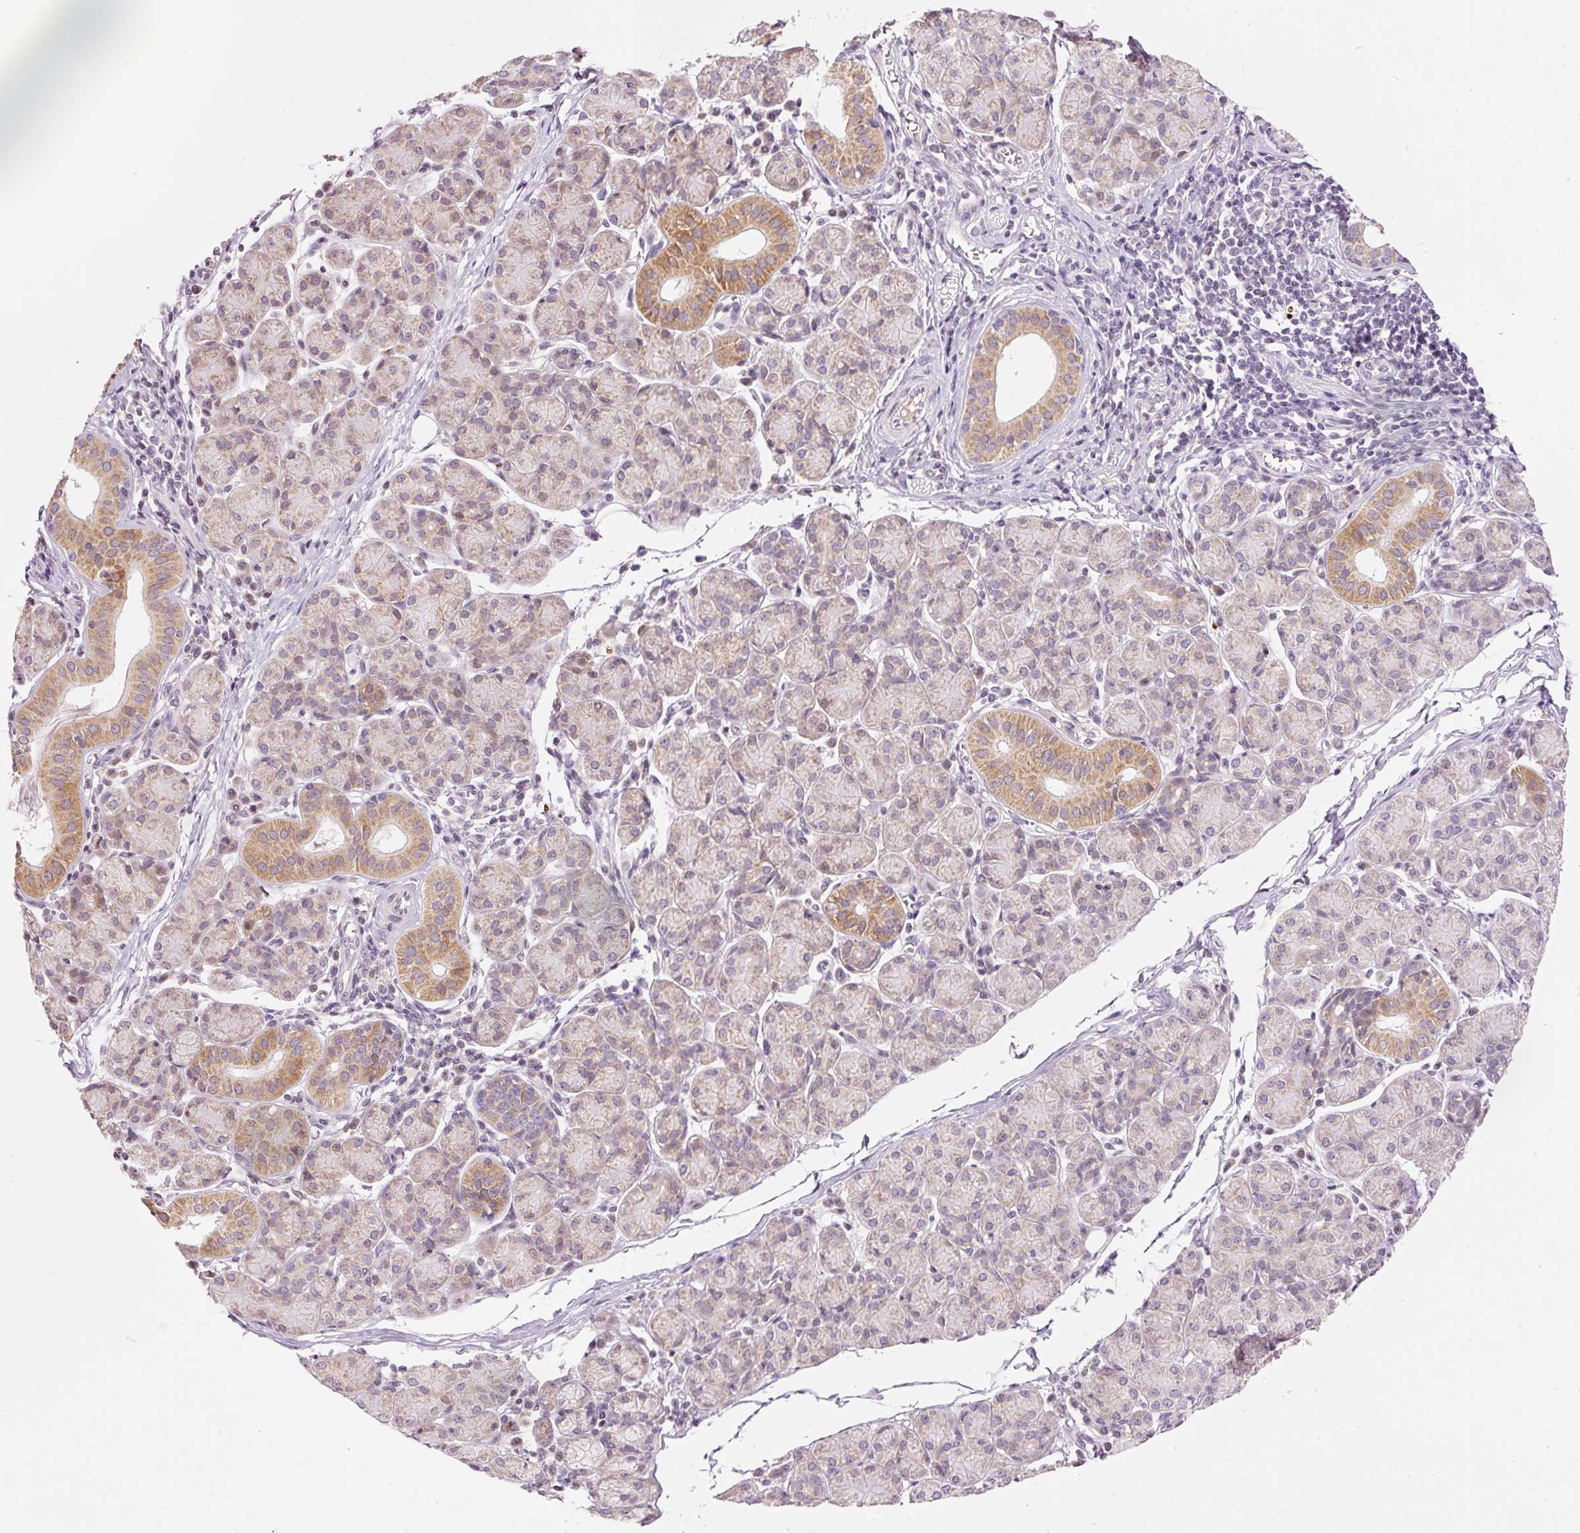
{"staining": {"intensity": "moderate", "quantity": "25%-75%", "location": "cytoplasmic/membranous"}, "tissue": "salivary gland", "cell_type": "Glandular cells", "image_type": "normal", "snomed": [{"axis": "morphology", "description": "Normal tissue, NOS"}, {"axis": "morphology", "description": "Inflammation, NOS"}, {"axis": "topography", "description": "Lymph node"}, {"axis": "topography", "description": "Salivary gland"}], "caption": "Immunohistochemical staining of unremarkable salivary gland shows 25%-75% levels of moderate cytoplasmic/membranous protein staining in approximately 25%-75% of glandular cells. The staining was performed using DAB, with brown indicating positive protein expression. Nuclei are stained blue with hematoxylin.", "gene": "ABHD11", "patient": {"sex": "male", "age": 3}}